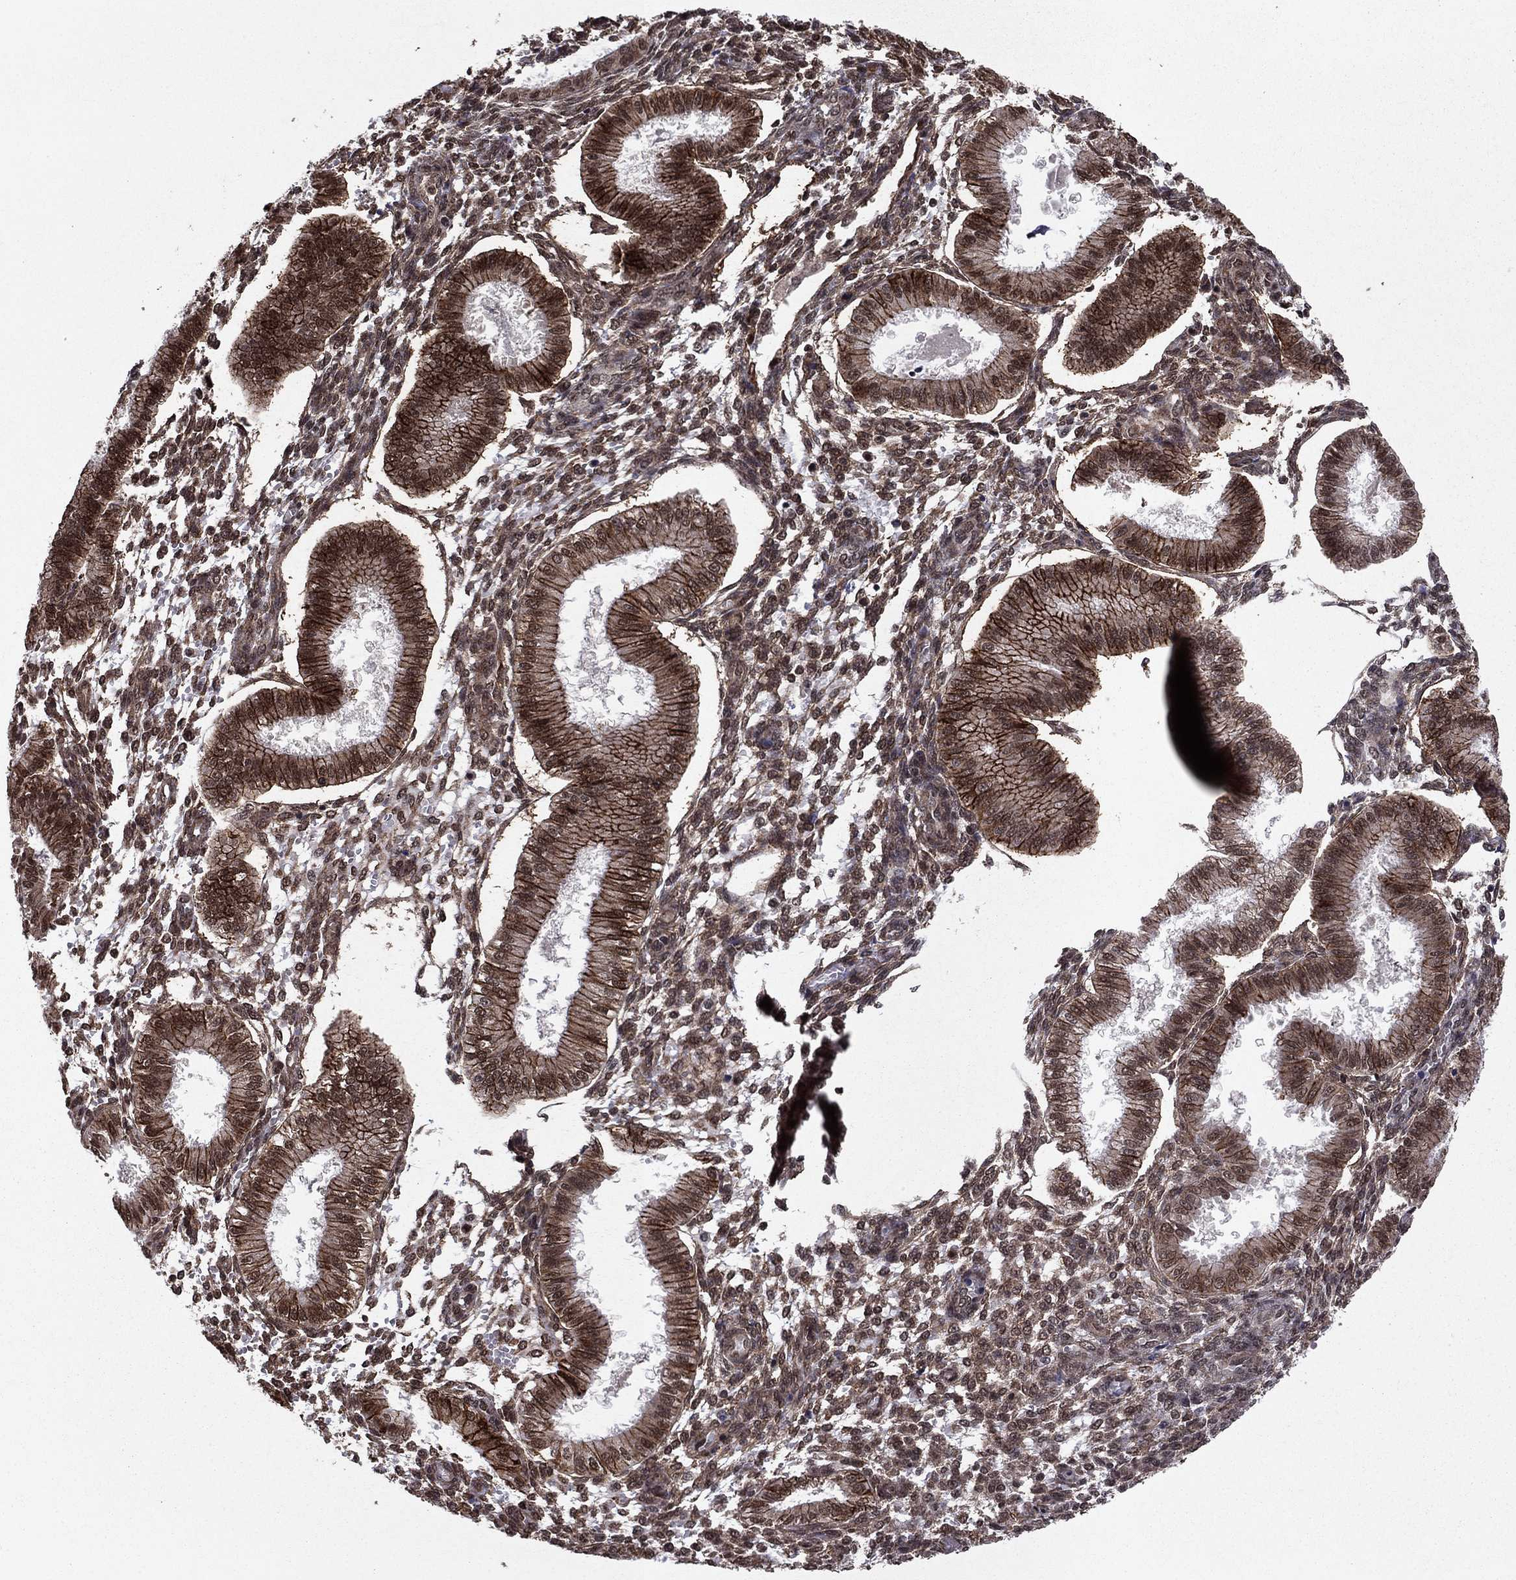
{"staining": {"intensity": "strong", "quantity": "25%-75%", "location": "nuclear"}, "tissue": "endometrium", "cell_type": "Cells in endometrial stroma", "image_type": "normal", "snomed": [{"axis": "morphology", "description": "Normal tissue, NOS"}, {"axis": "topography", "description": "Endometrium"}], "caption": "Cells in endometrial stroma show strong nuclear positivity in about 25%-75% of cells in normal endometrium.", "gene": "SSX2IP", "patient": {"sex": "female", "age": 43}}